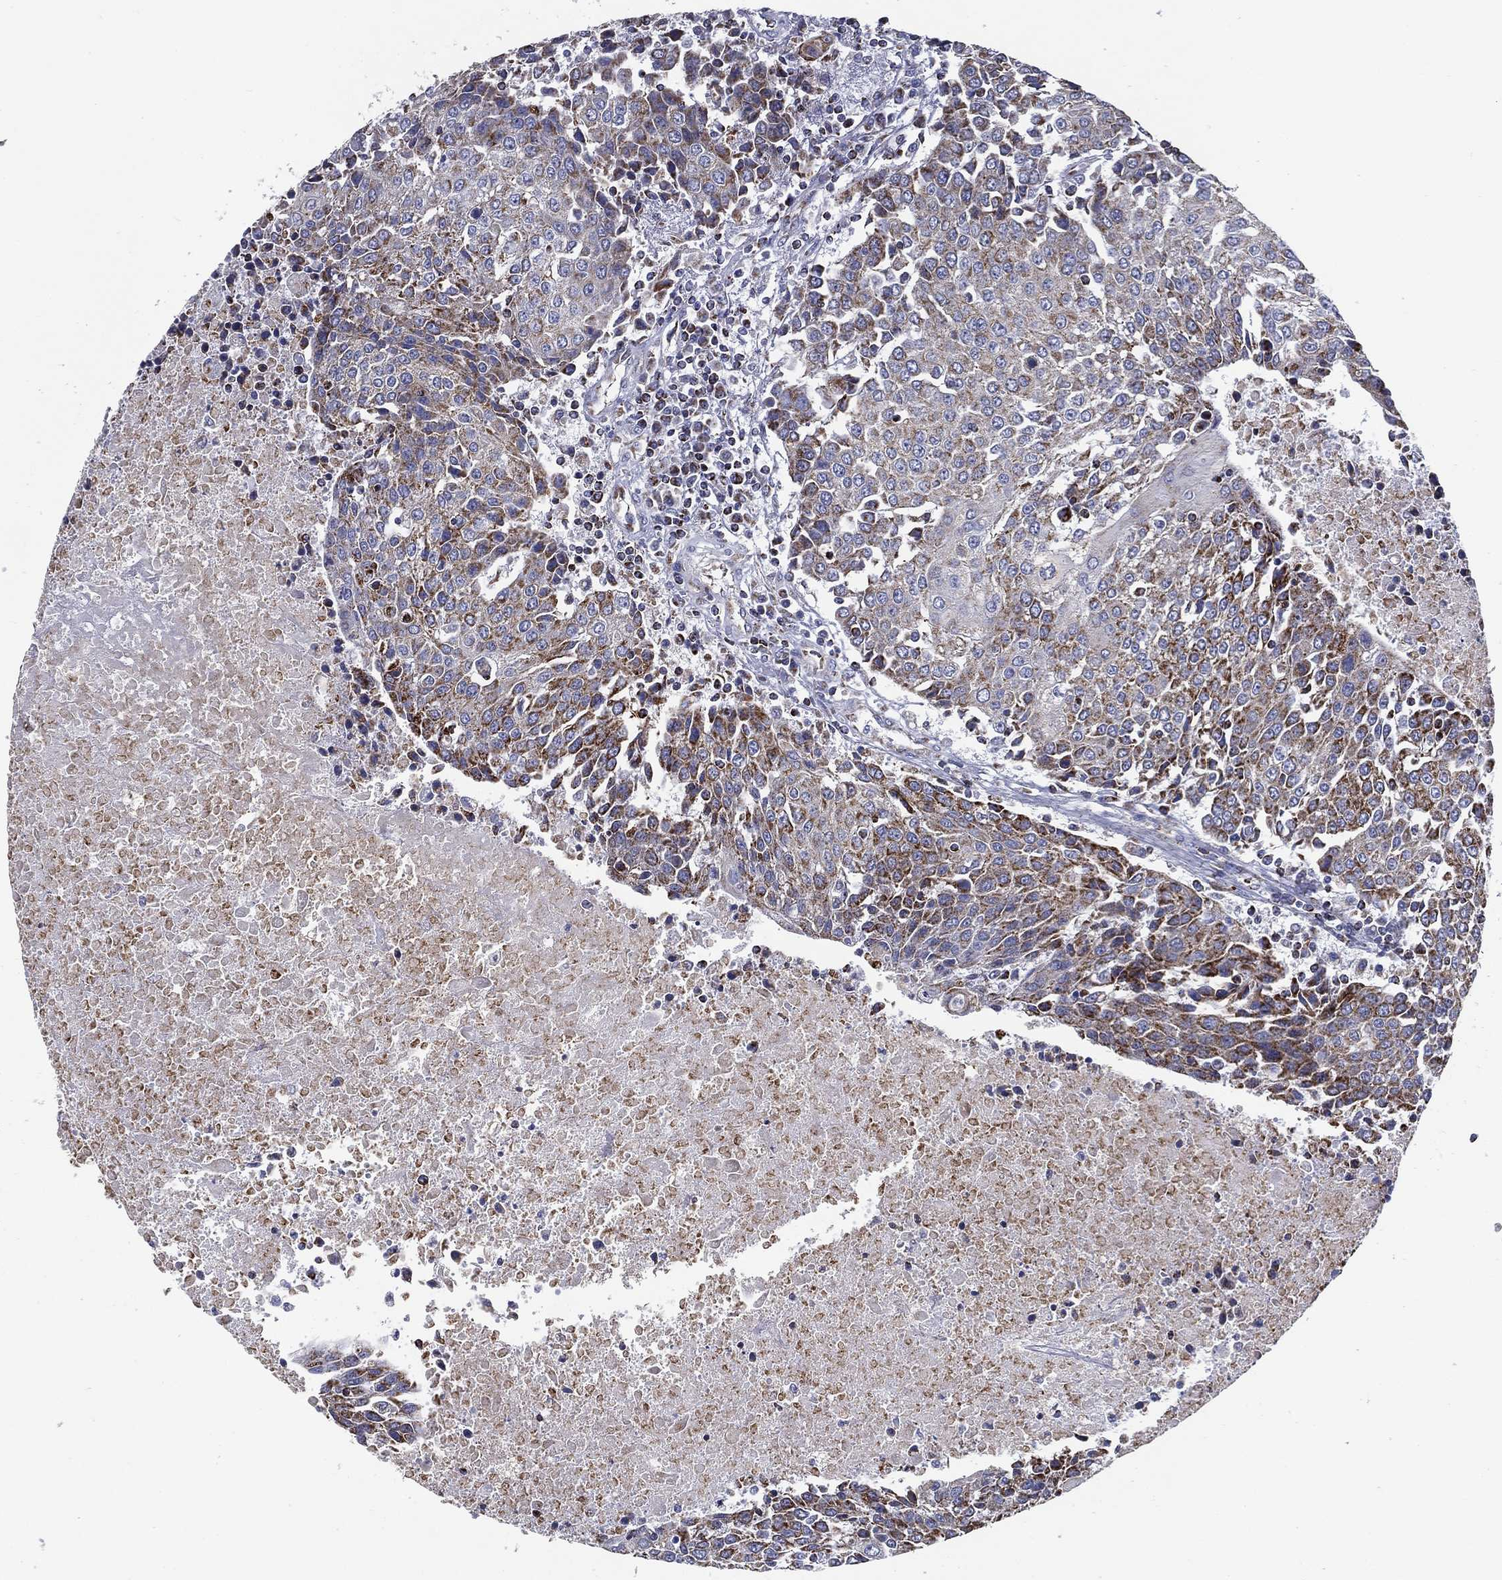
{"staining": {"intensity": "strong", "quantity": "<25%", "location": "cytoplasmic/membranous"}, "tissue": "urothelial cancer", "cell_type": "Tumor cells", "image_type": "cancer", "snomed": [{"axis": "morphology", "description": "Urothelial carcinoma, High grade"}, {"axis": "topography", "description": "Urinary bladder"}], "caption": "Tumor cells exhibit medium levels of strong cytoplasmic/membranous staining in about <25% of cells in human high-grade urothelial carcinoma. Nuclei are stained in blue.", "gene": "SFXN1", "patient": {"sex": "female", "age": 85}}